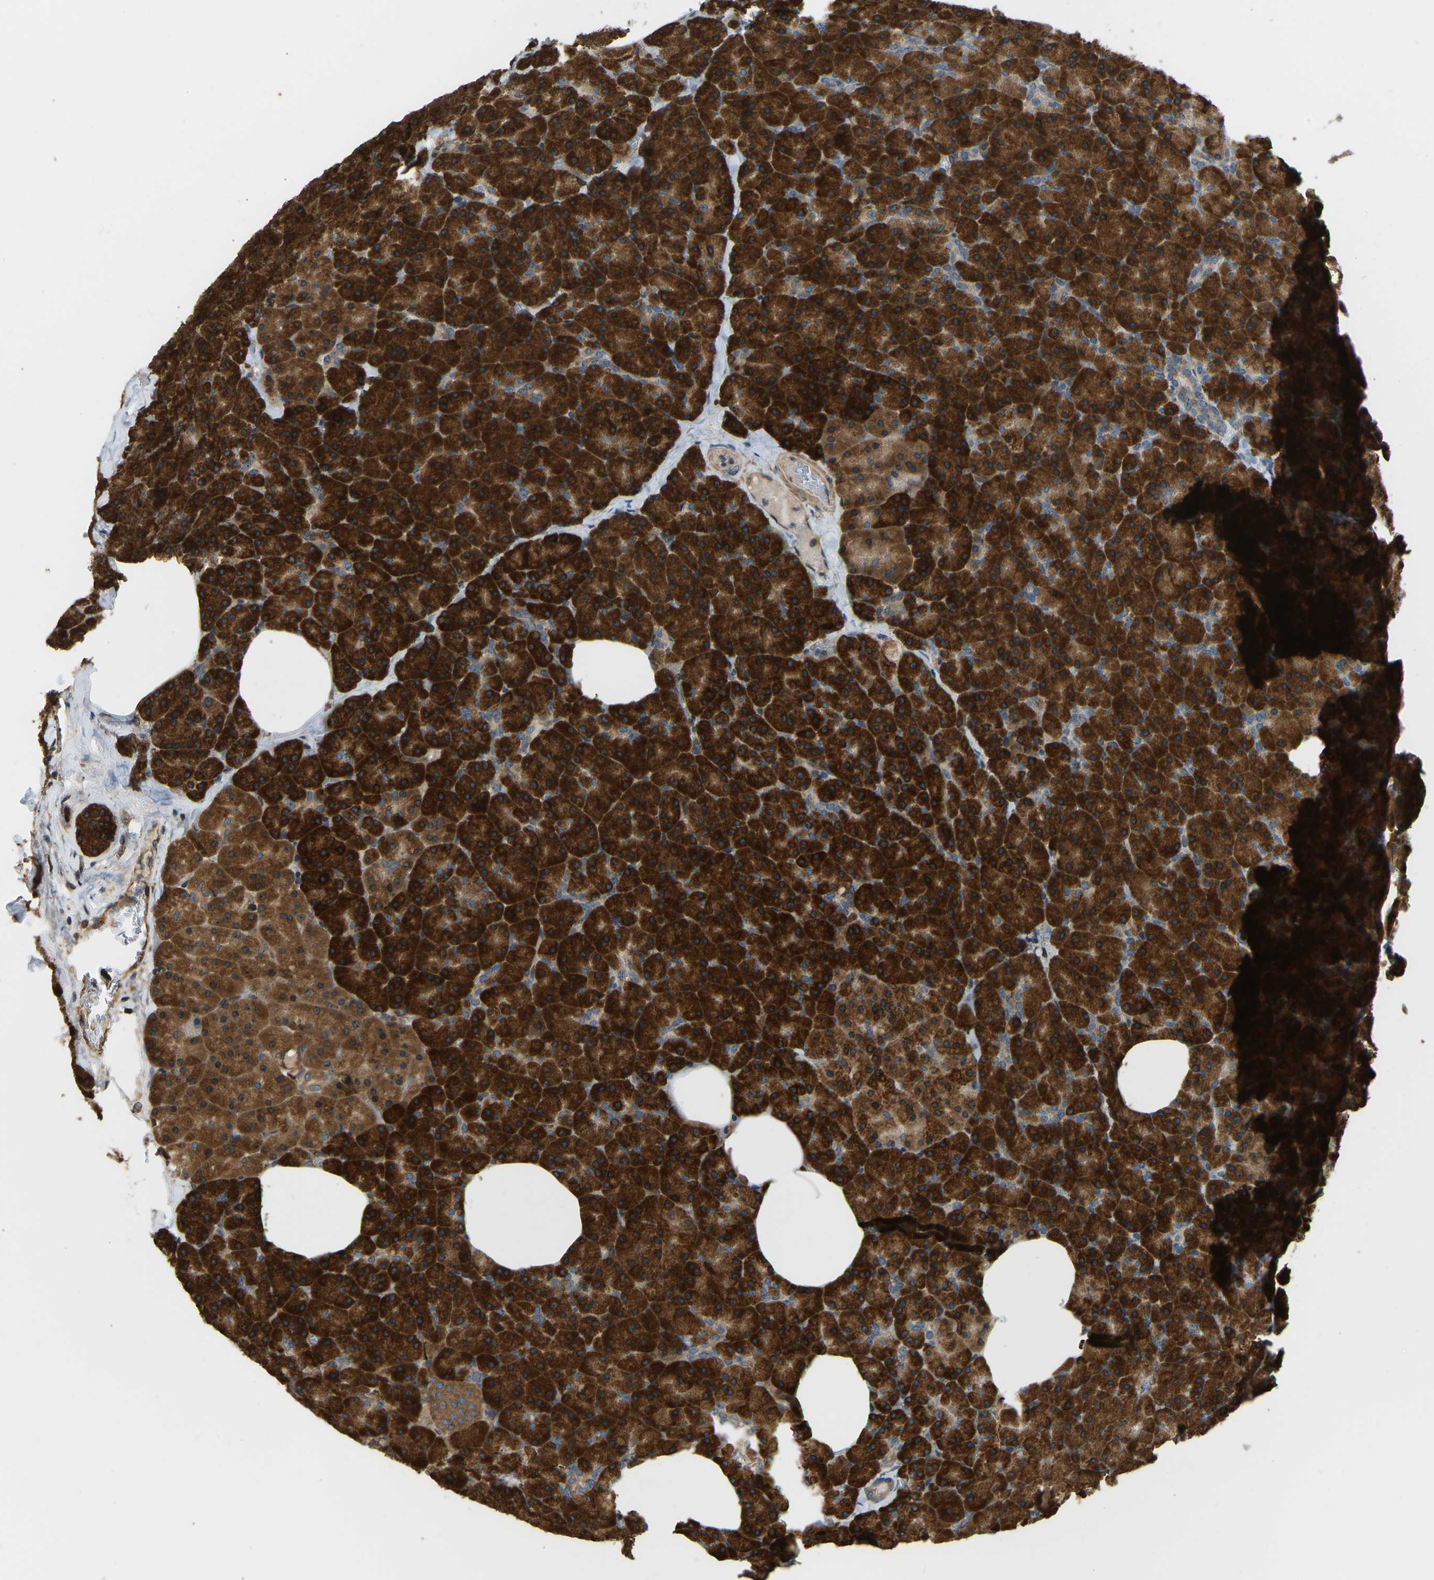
{"staining": {"intensity": "strong", "quantity": ">75%", "location": "cytoplasmic/membranous"}, "tissue": "pancreas", "cell_type": "Exocrine glandular cells", "image_type": "normal", "snomed": [{"axis": "morphology", "description": "Normal tissue, NOS"}, {"axis": "morphology", "description": "Carcinoid, malignant, NOS"}, {"axis": "topography", "description": "Pancreas"}], "caption": "This micrograph shows immunohistochemistry staining of benign human pancreas, with high strong cytoplasmic/membranous expression in about >75% of exocrine glandular cells.", "gene": "OS9", "patient": {"sex": "female", "age": 35}}